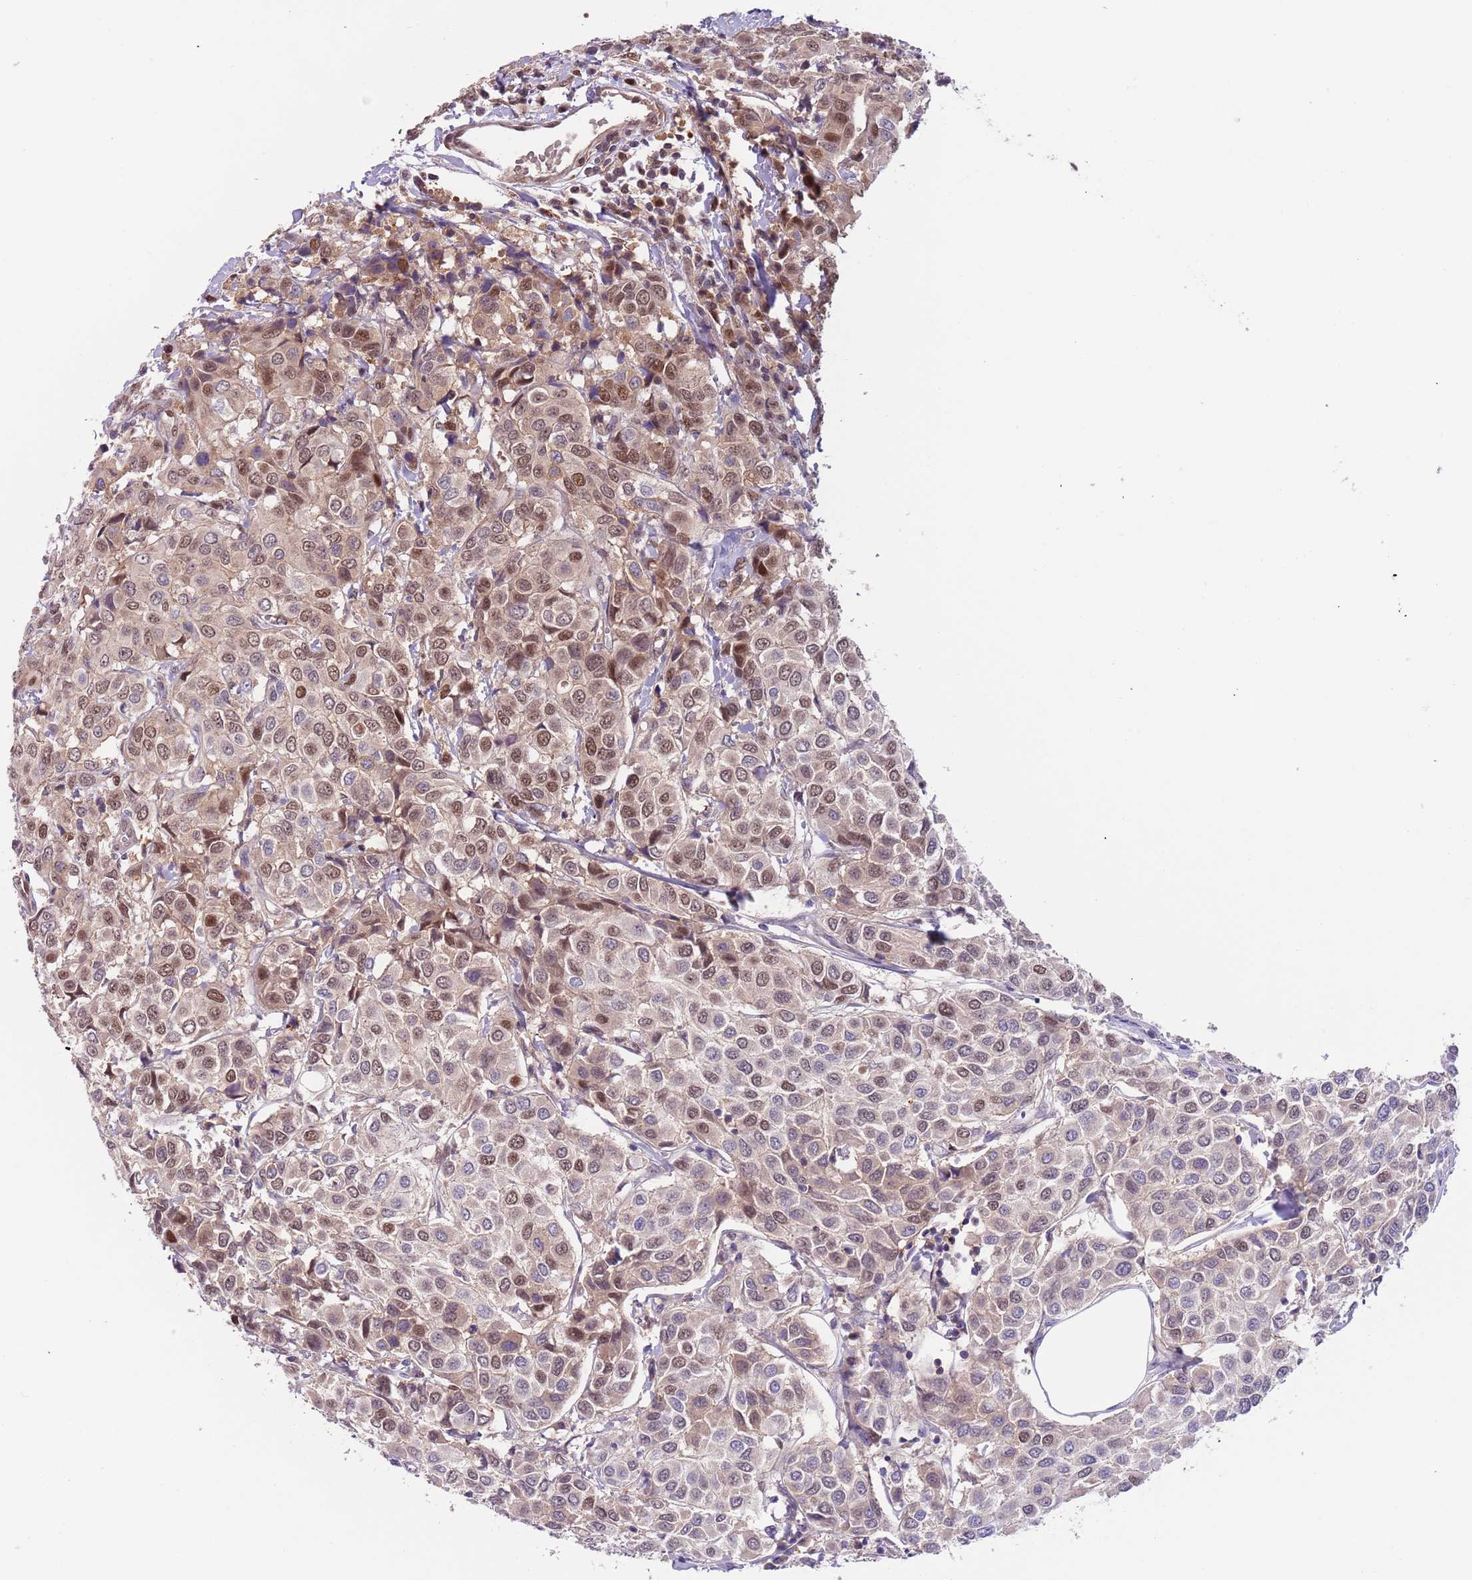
{"staining": {"intensity": "moderate", "quantity": "<25%", "location": "cytoplasmic/membranous,nuclear"}, "tissue": "breast cancer", "cell_type": "Tumor cells", "image_type": "cancer", "snomed": [{"axis": "morphology", "description": "Duct carcinoma"}, {"axis": "topography", "description": "Breast"}], "caption": "IHC of human invasive ductal carcinoma (breast) shows low levels of moderate cytoplasmic/membranous and nuclear positivity in about <25% of tumor cells. The staining was performed using DAB to visualize the protein expression in brown, while the nuclei were stained in blue with hematoxylin (Magnification: 20x).", "gene": "RMND5B", "patient": {"sex": "female", "age": 55}}